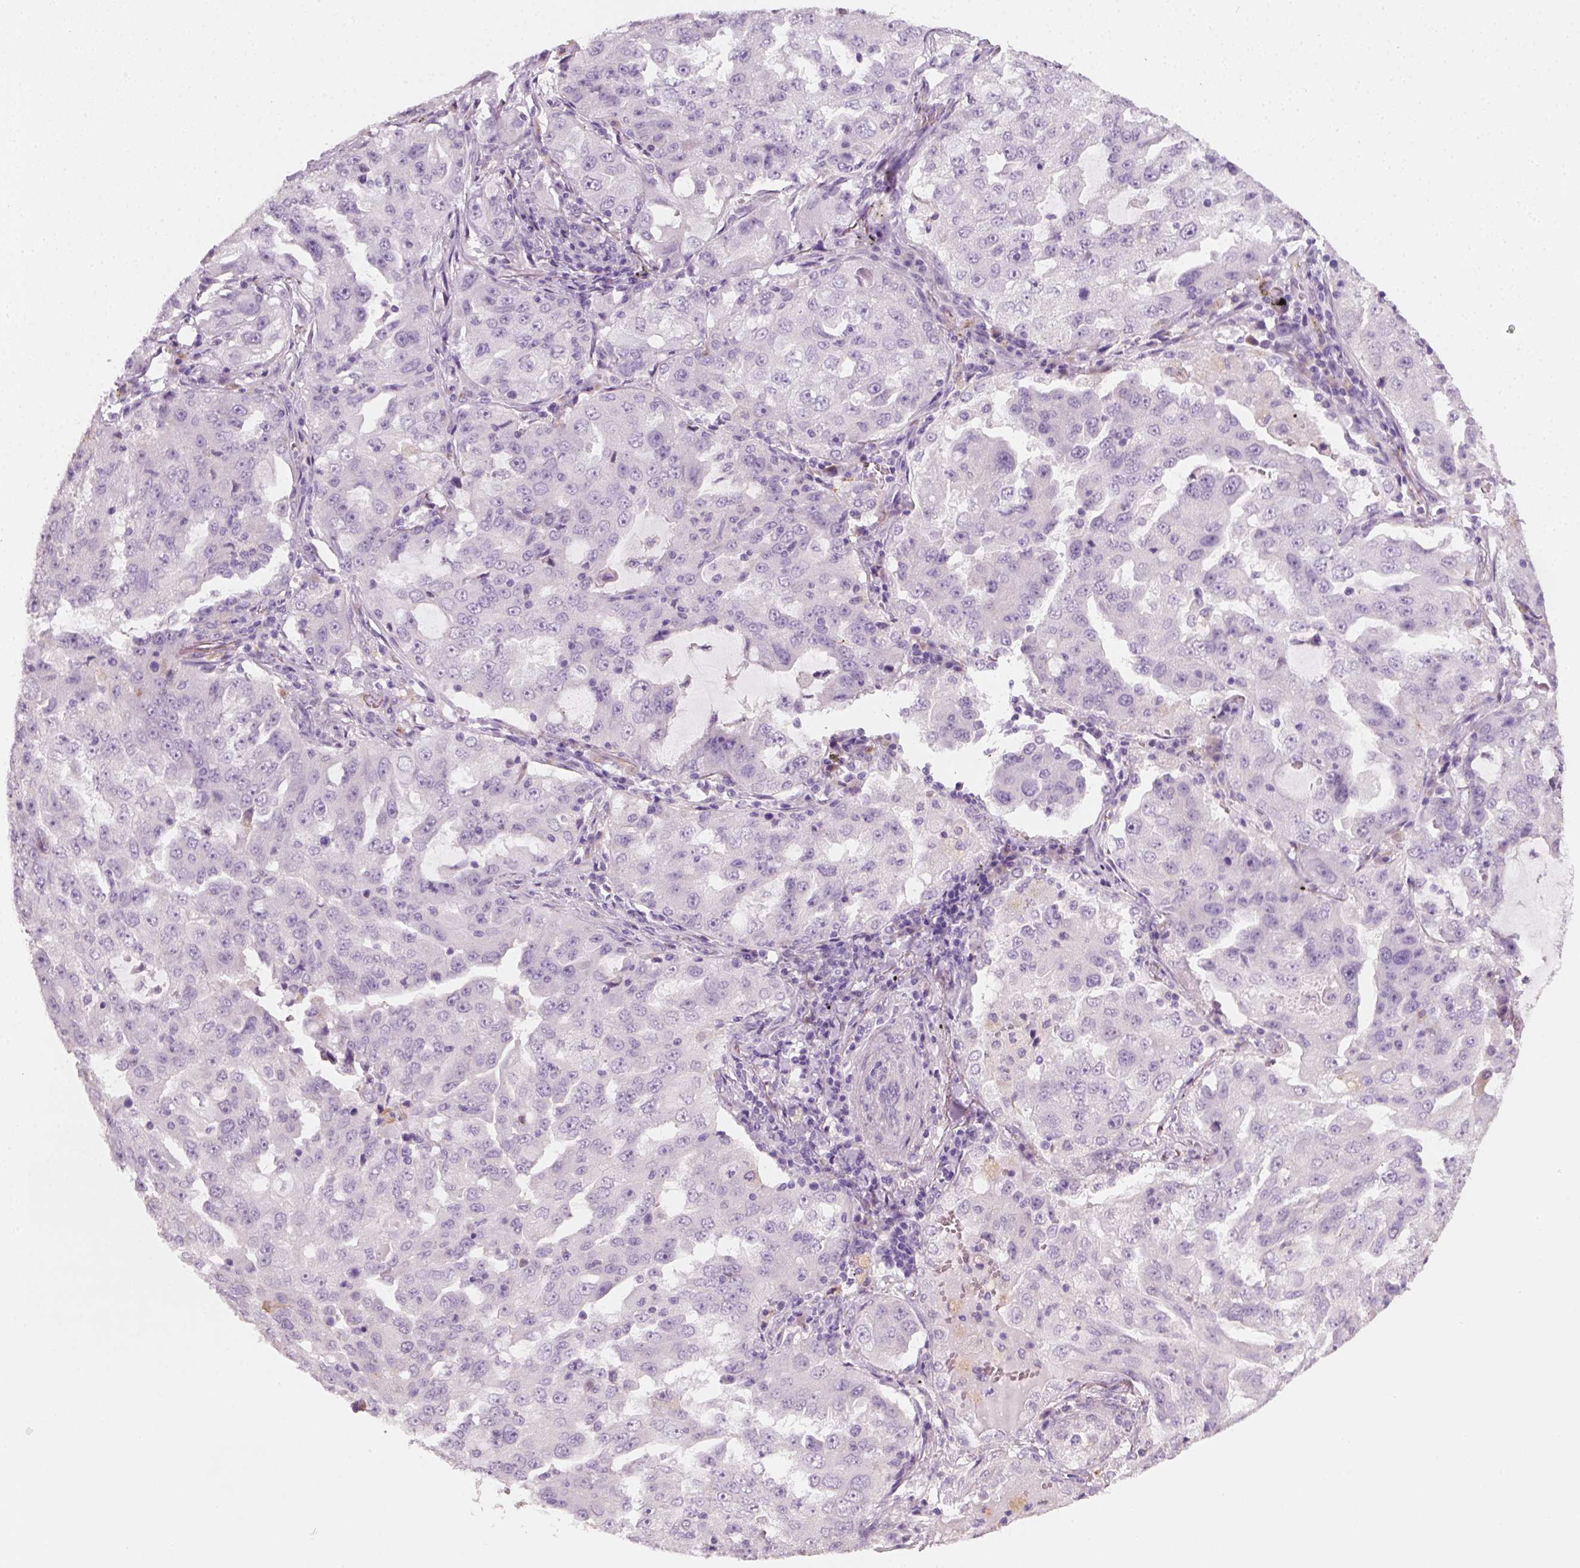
{"staining": {"intensity": "negative", "quantity": "none", "location": "none"}, "tissue": "lung cancer", "cell_type": "Tumor cells", "image_type": "cancer", "snomed": [{"axis": "morphology", "description": "Adenocarcinoma, NOS"}, {"axis": "topography", "description": "Lung"}], "caption": "This image is of adenocarcinoma (lung) stained with IHC to label a protein in brown with the nuclei are counter-stained blue. There is no expression in tumor cells.", "gene": "FAM163B", "patient": {"sex": "female", "age": 61}}